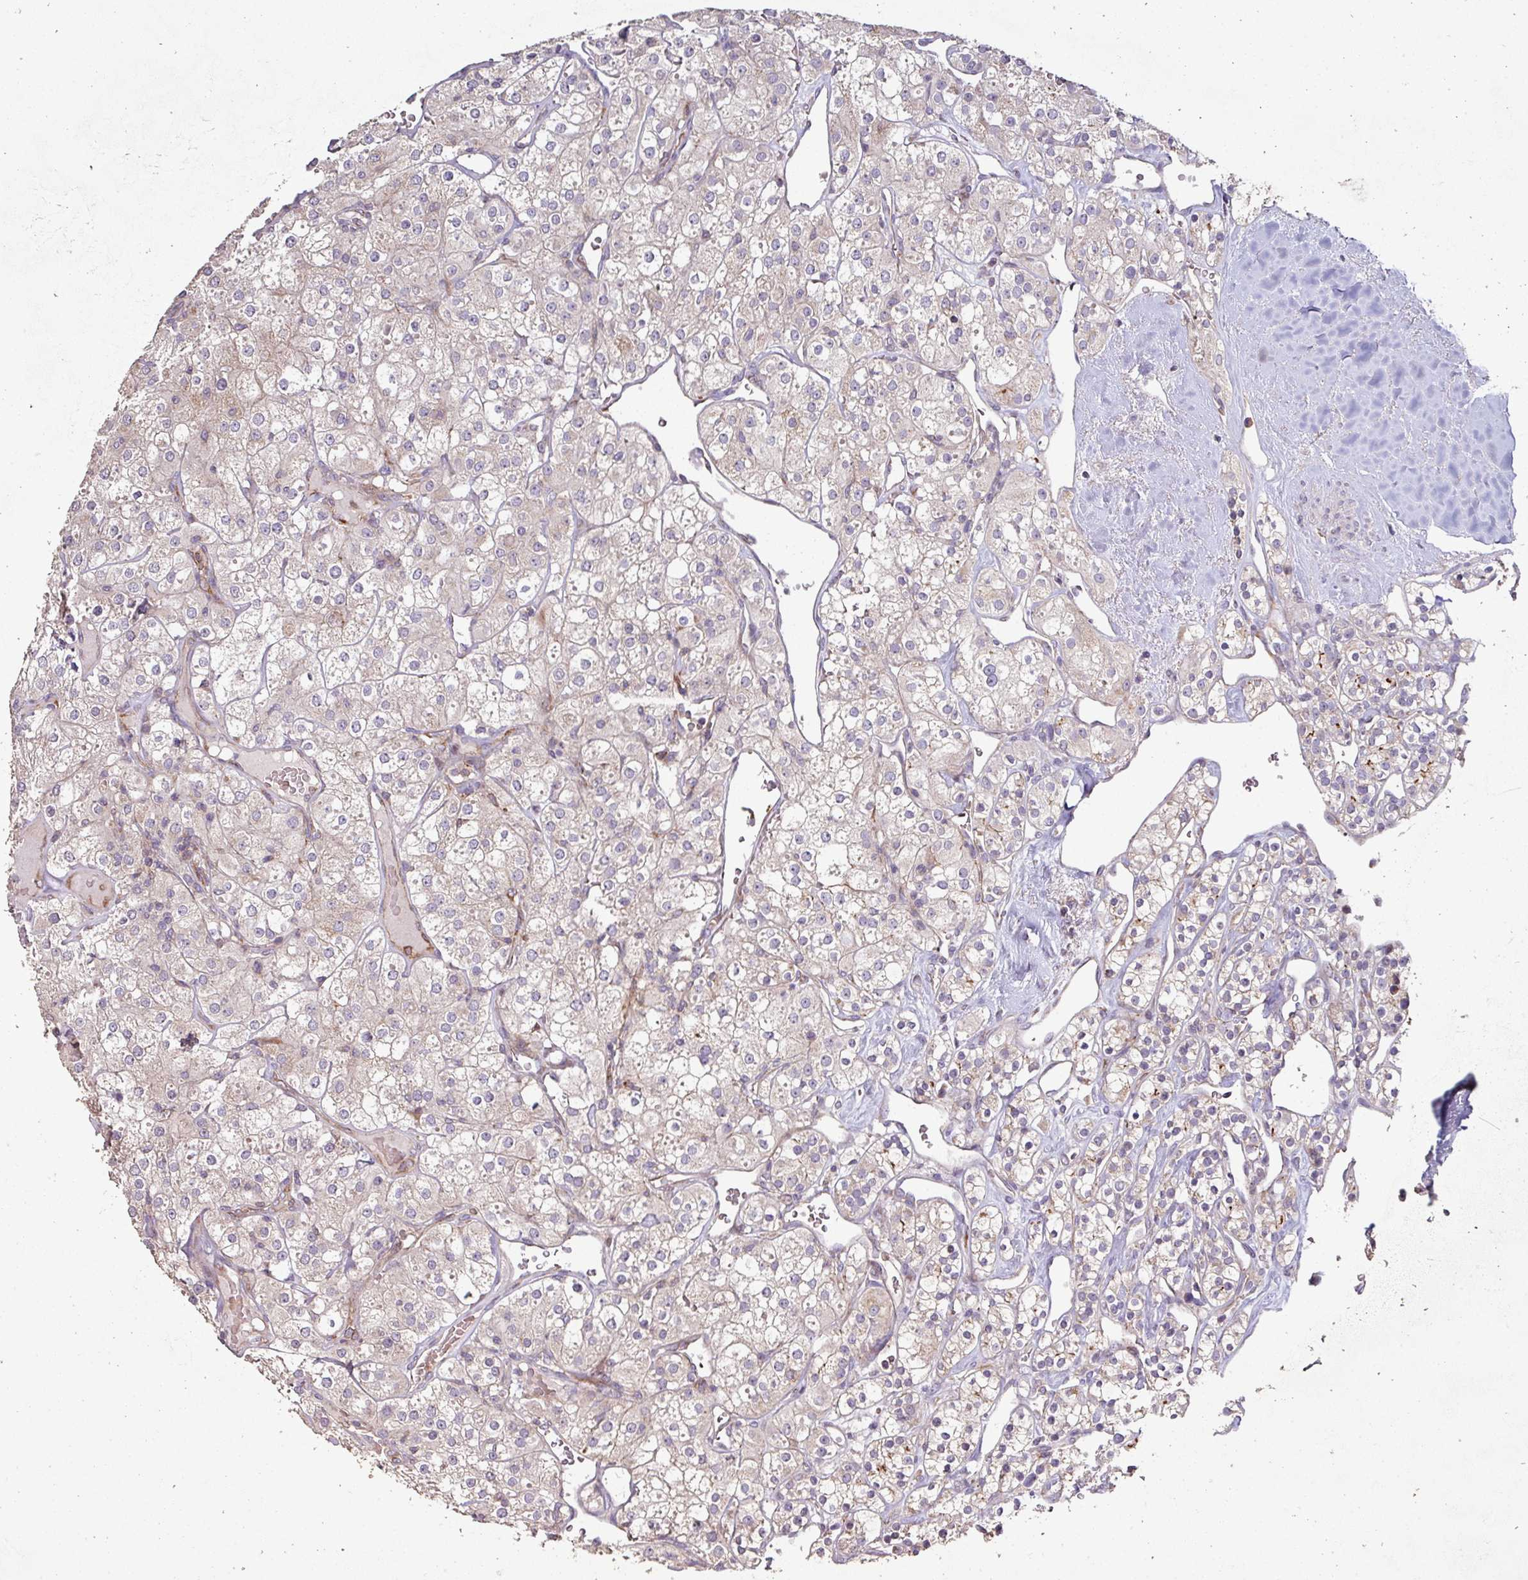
{"staining": {"intensity": "negative", "quantity": "none", "location": "none"}, "tissue": "renal cancer", "cell_type": "Tumor cells", "image_type": "cancer", "snomed": [{"axis": "morphology", "description": "Adenocarcinoma, NOS"}, {"axis": "topography", "description": "Kidney"}], "caption": "Protein analysis of renal cancer (adenocarcinoma) shows no significant staining in tumor cells. (DAB IHC, high magnification).", "gene": "RPL23A", "patient": {"sex": "male", "age": 77}}